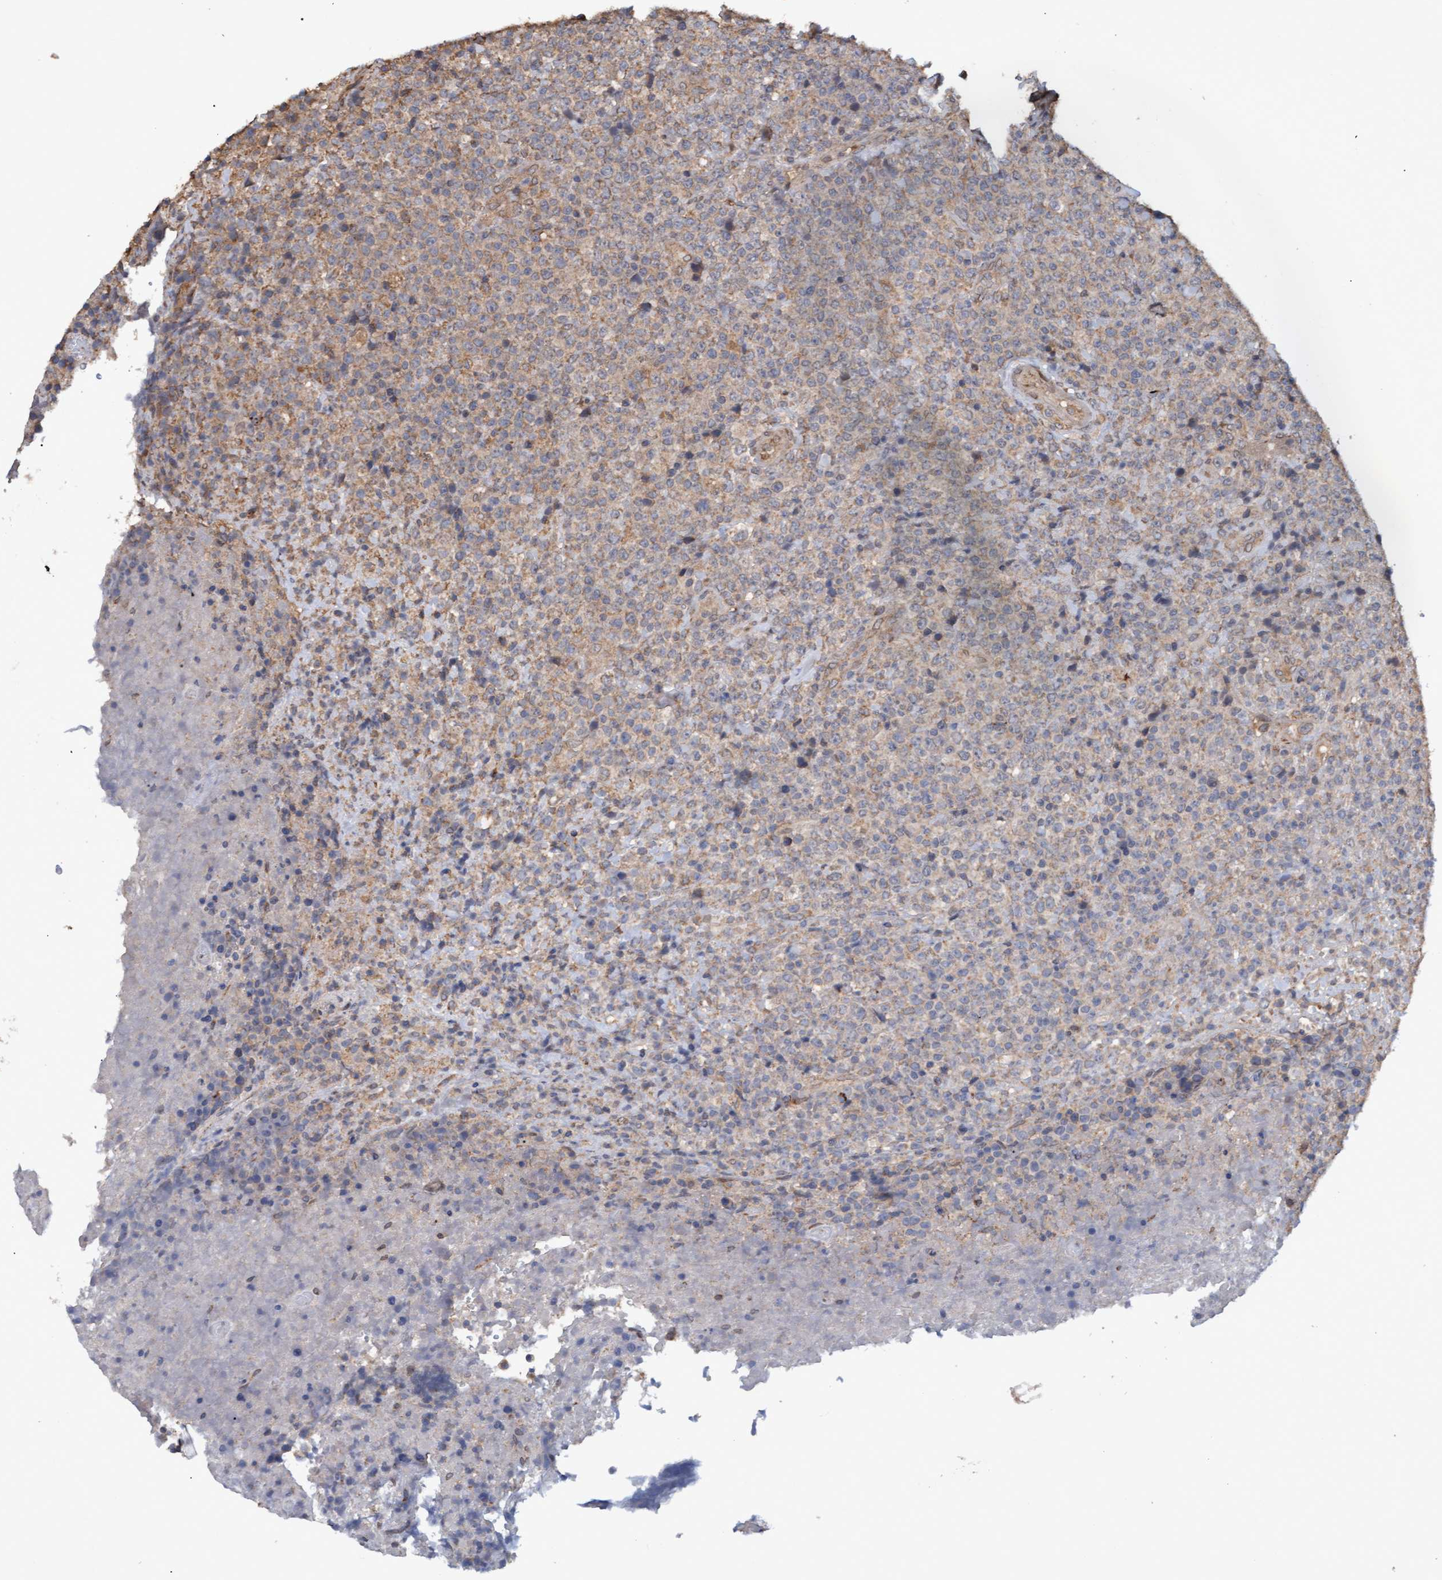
{"staining": {"intensity": "weak", "quantity": "25%-75%", "location": "cytoplasmic/membranous"}, "tissue": "lymphoma", "cell_type": "Tumor cells", "image_type": "cancer", "snomed": [{"axis": "morphology", "description": "Malignant lymphoma, non-Hodgkin's type, High grade"}, {"axis": "topography", "description": "Lymph node"}], "caption": "High-power microscopy captured an immunohistochemistry photomicrograph of high-grade malignant lymphoma, non-Hodgkin's type, revealing weak cytoplasmic/membranous staining in about 25%-75% of tumor cells. The staining was performed using DAB (3,3'-diaminobenzidine) to visualize the protein expression in brown, while the nuclei were stained in blue with hematoxylin (Magnification: 20x).", "gene": "MGLL", "patient": {"sex": "male", "age": 13}}